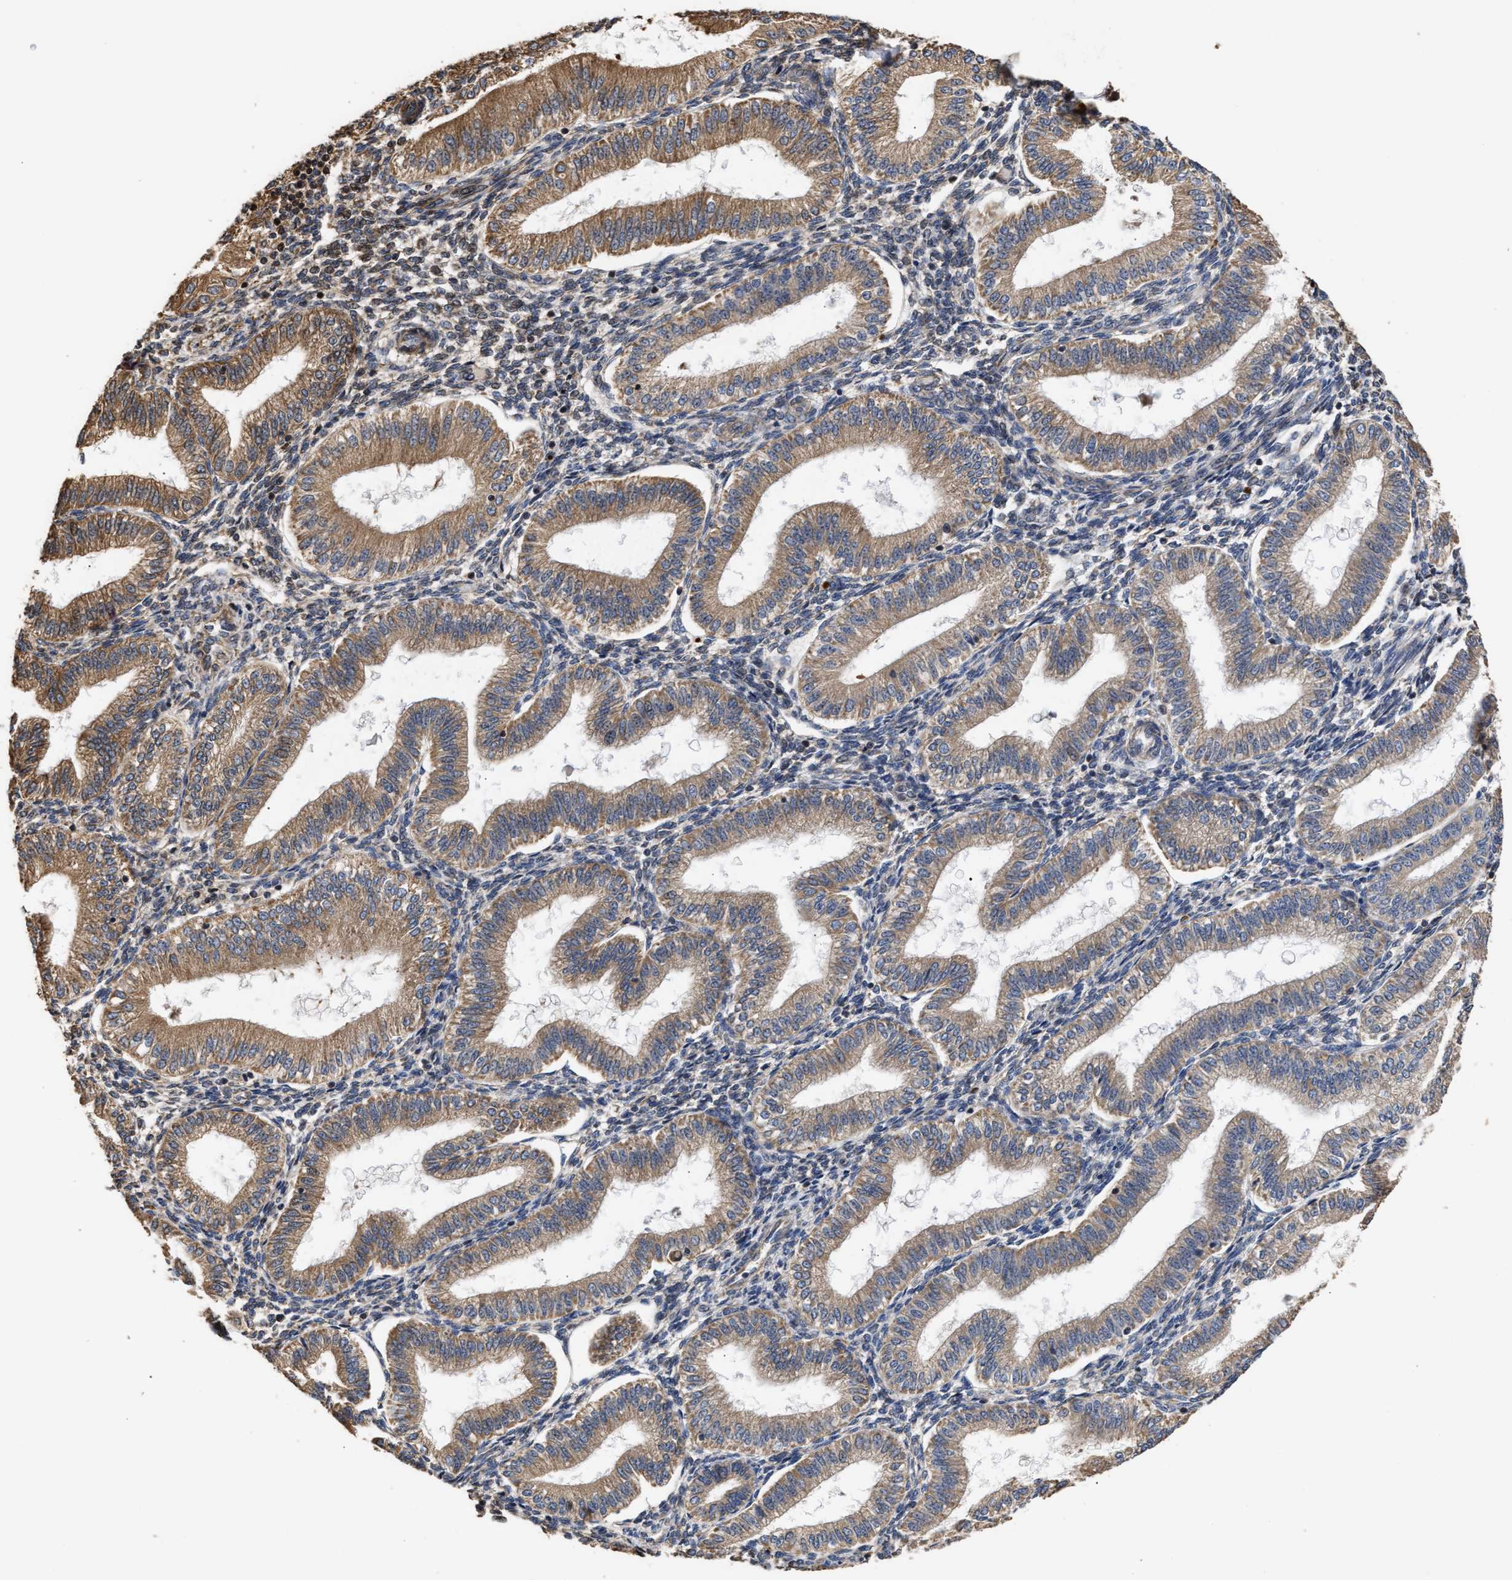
{"staining": {"intensity": "weak", "quantity": "25%-75%", "location": "cytoplasmic/membranous"}, "tissue": "endometrium", "cell_type": "Cells in endometrial stroma", "image_type": "normal", "snomed": [{"axis": "morphology", "description": "Normal tissue, NOS"}, {"axis": "topography", "description": "Endometrium"}], "caption": "Immunohistochemistry of benign human endometrium shows low levels of weak cytoplasmic/membranous staining in approximately 25%-75% of cells in endometrial stroma.", "gene": "GOSR1", "patient": {"sex": "female", "age": 39}}